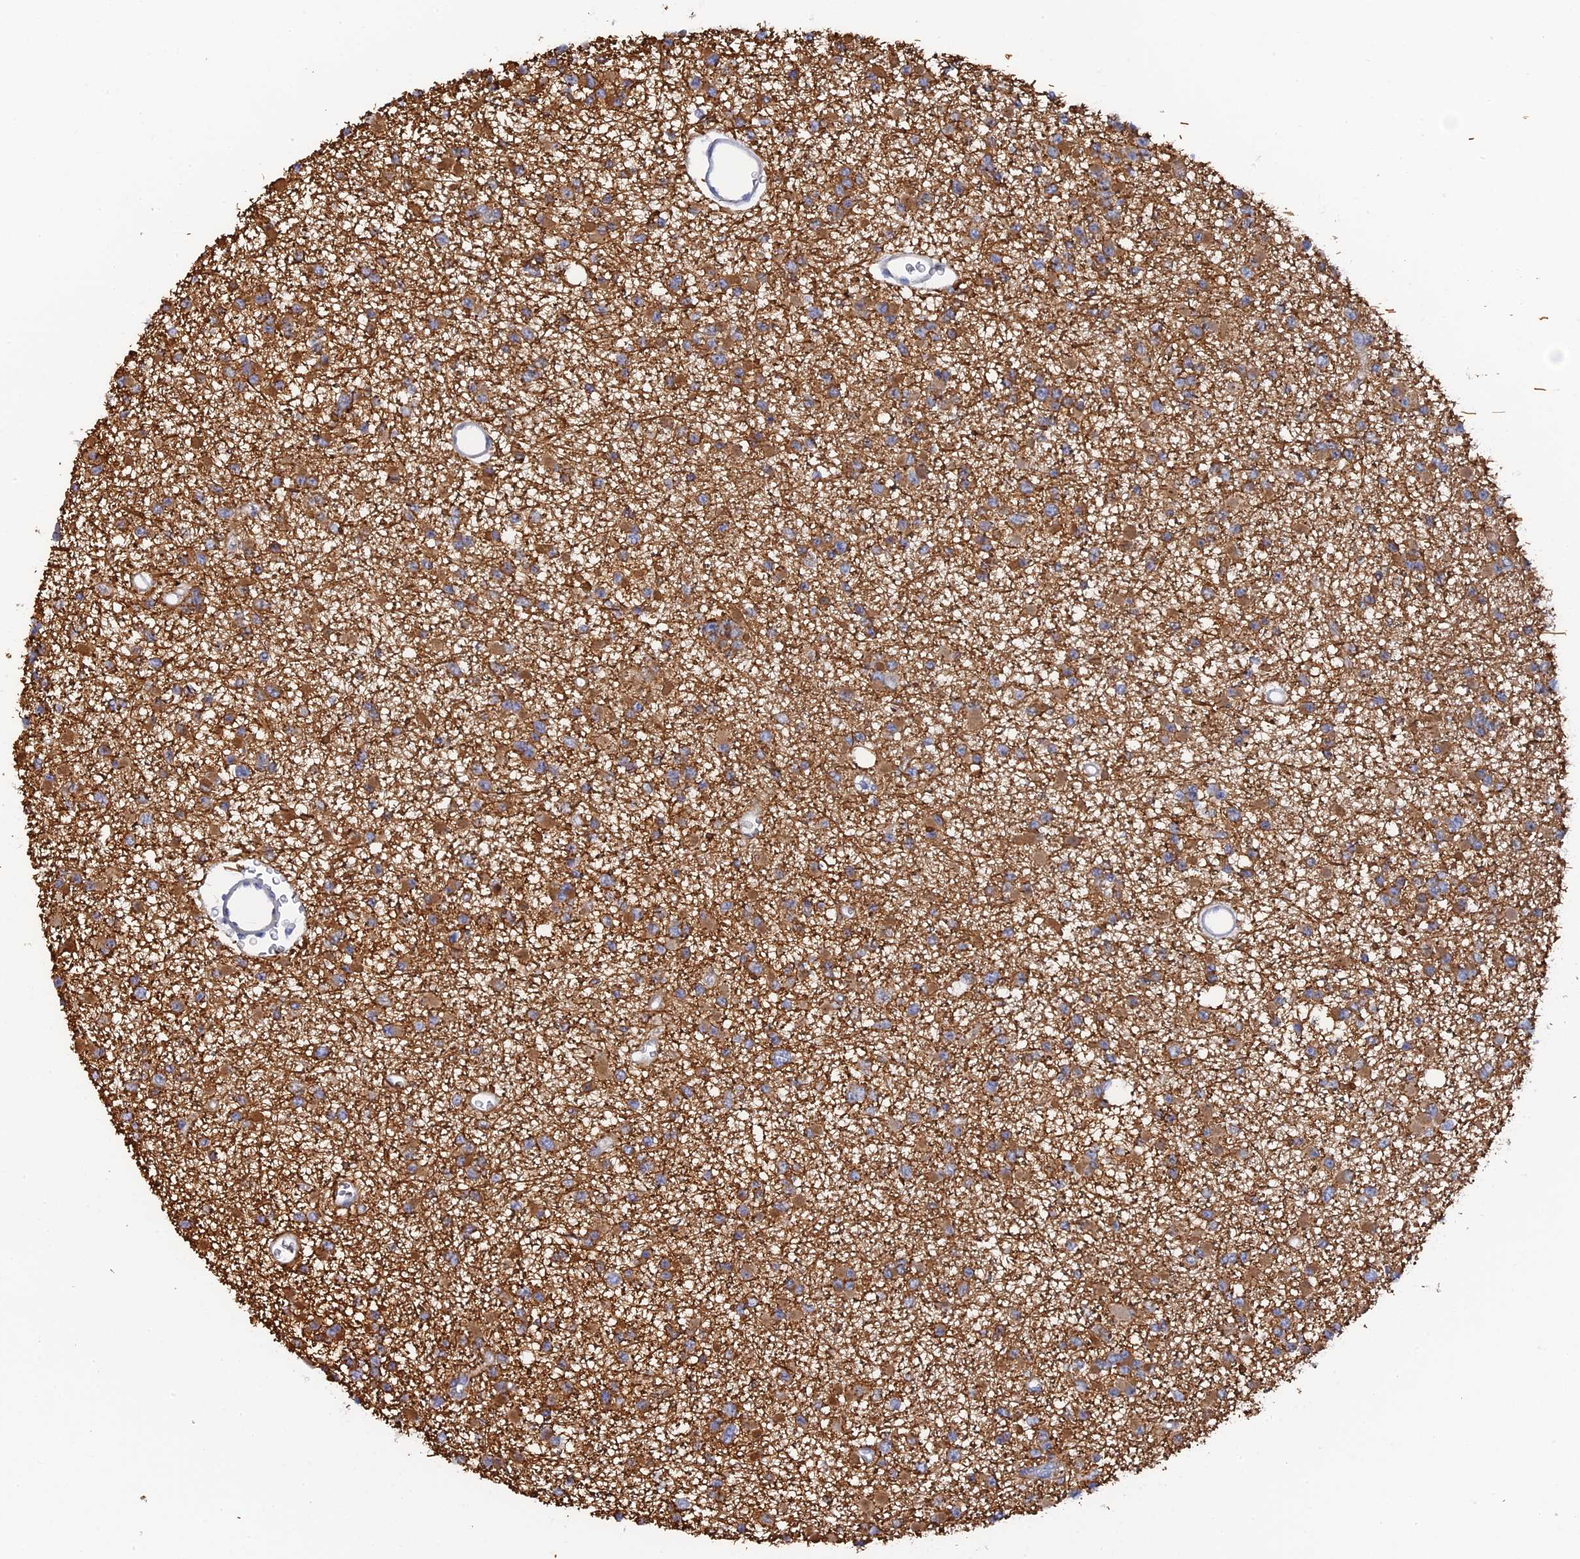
{"staining": {"intensity": "moderate", "quantity": ">75%", "location": "cytoplasmic/membranous"}, "tissue": "glioma", "cell_type": "Tumor cells", "image_type": "cancer", "snomed": [{"axis": "morphology", "description": "Glioma, malignant, Low grade"}, {"axis": "topography", "description": "Brain"}], "caption": "Immunohistochemical staining of human glioma shows medium levels of moderate cytoplasmic/membranous protein positivity in about >75% of tumor cells.", "gene": "MIGA2", "patient": {"sex": "female", "age": 22}}